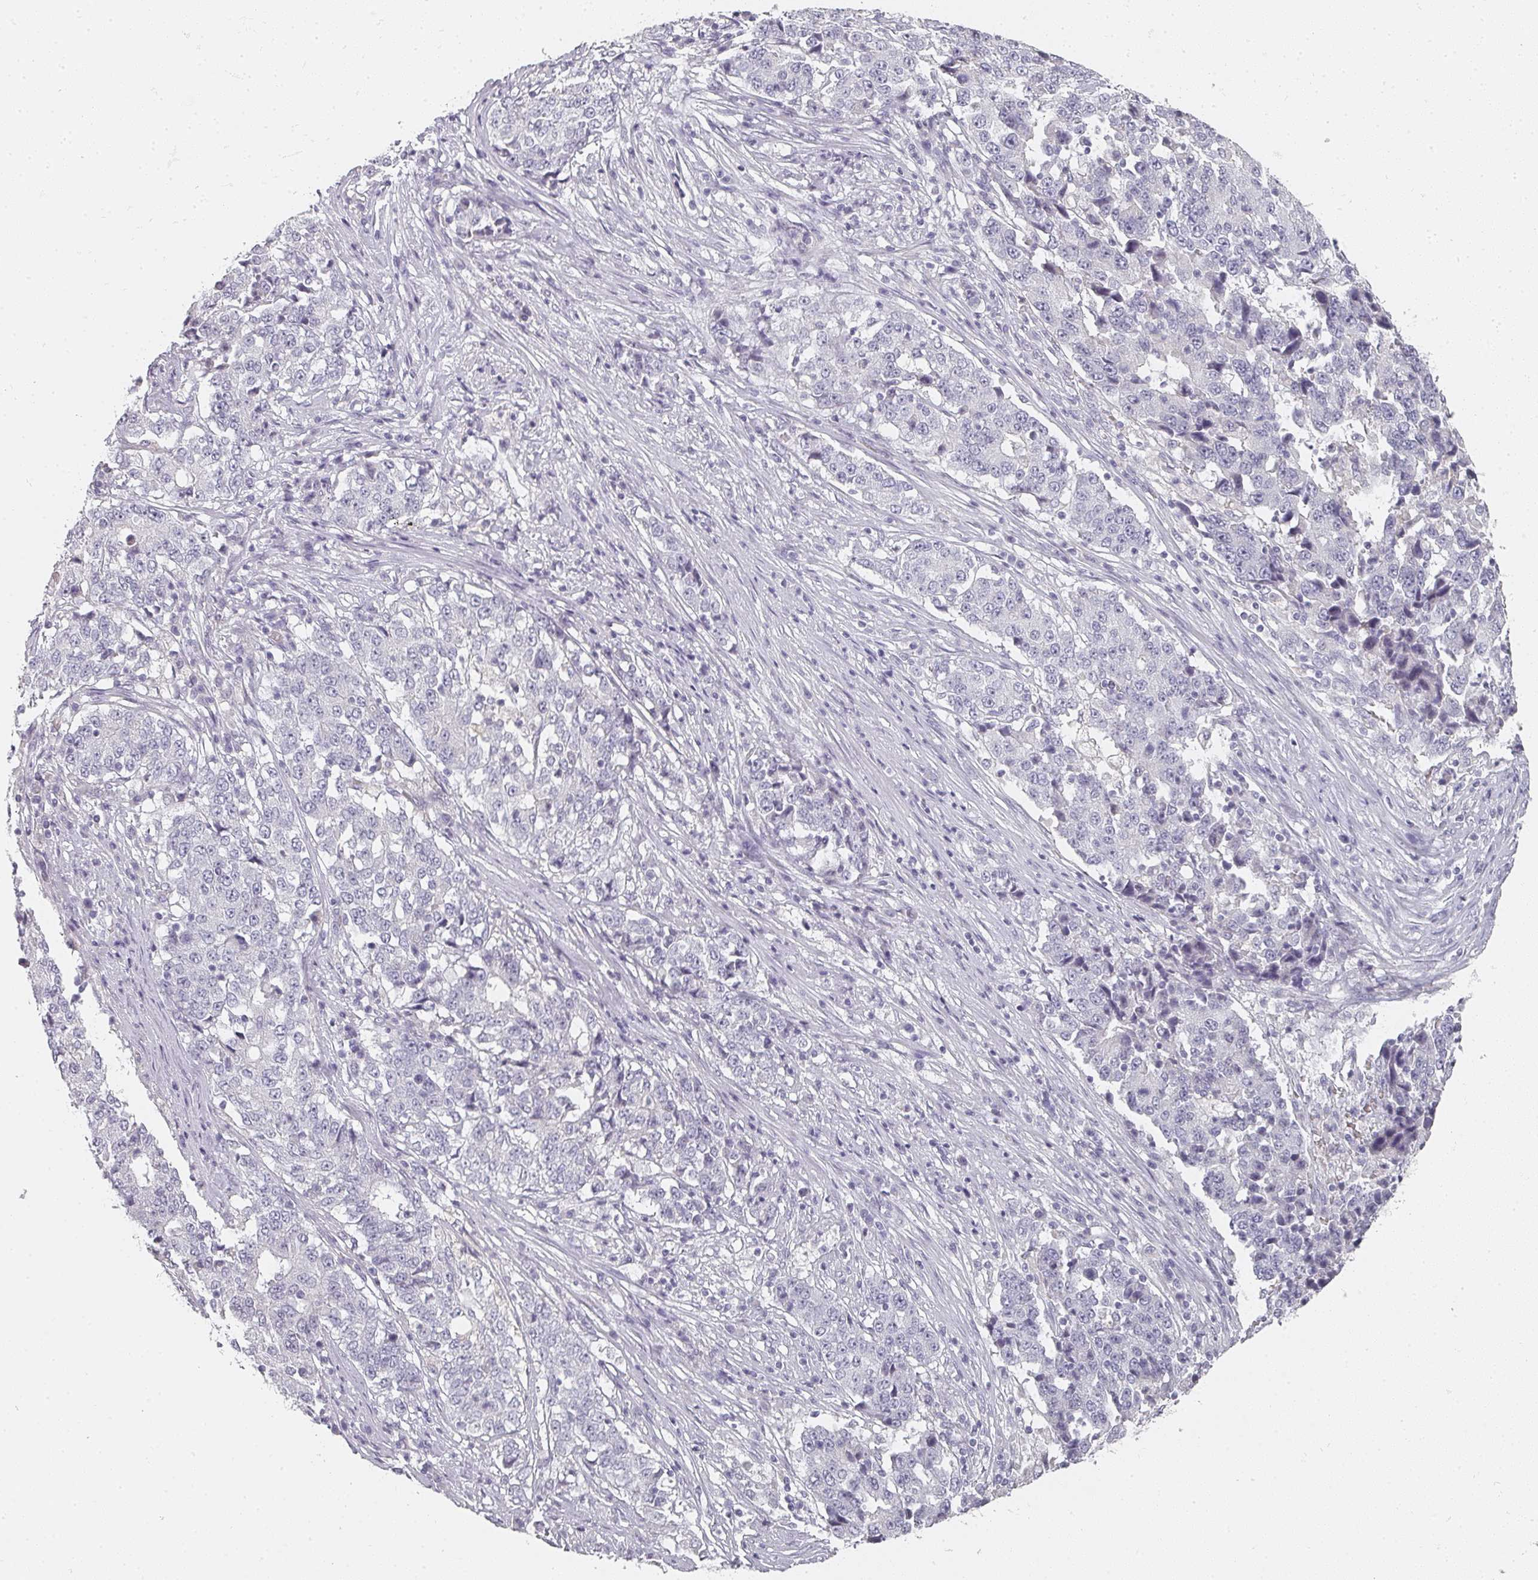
{"staining": {"intensity": "negative", "quantity": "none", "location": "none"}, "tissue": "stomach cancer", "cell_type": "Tumor cells", "image_type": "cancer", "snomed": [{"axis": "morphology", "description": "Adenocarcinoma, NOS"}, {"axis": "topography", "description": "Stomach"}], "caption": "Immunohistochemical staining of human stomach cancer (adenocarcinoma) displays no significant expression in tumor cells. (DAB (3,3'-diaminobenzidine) IHC, high magnification).", "gene": "SHISA2", "patient": {"sex": "male", "age": 59}}